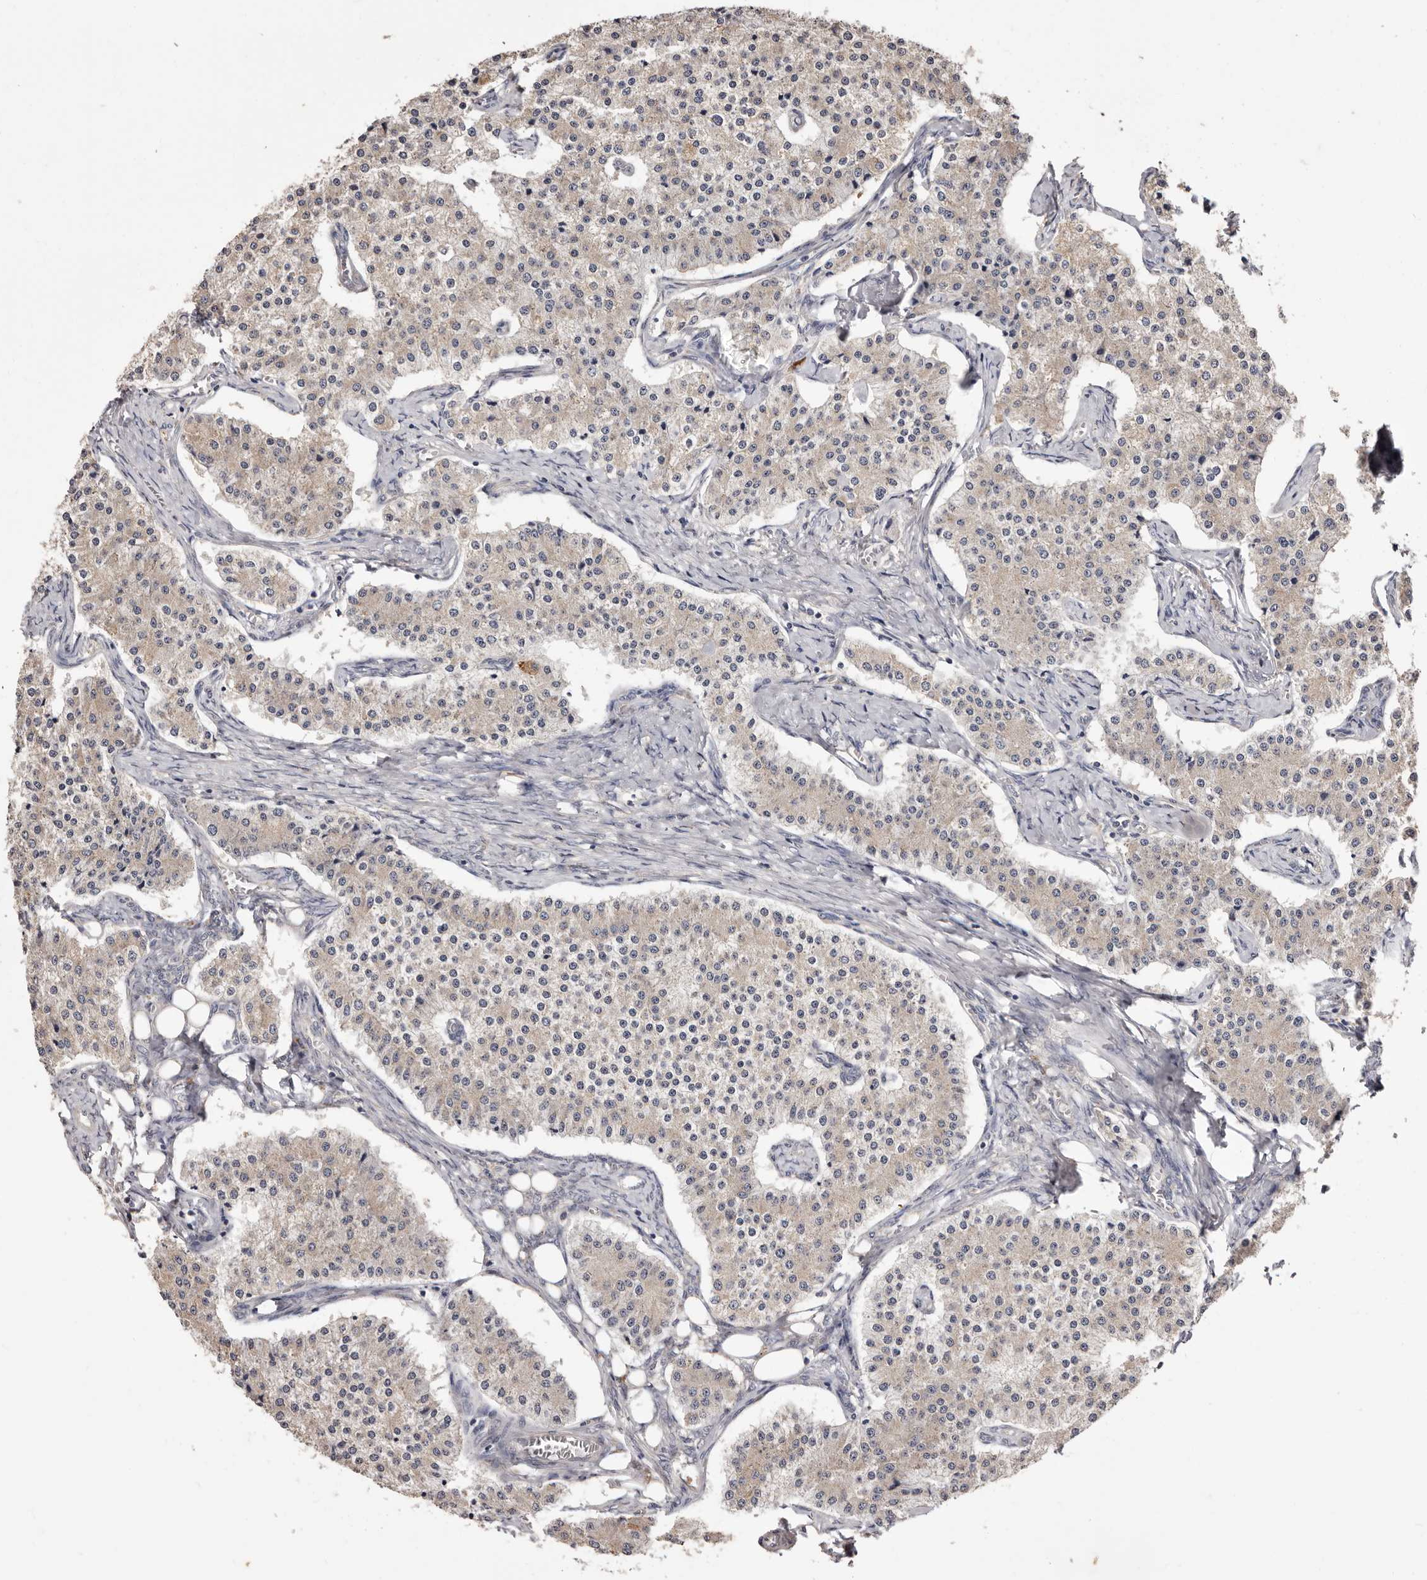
{"staining": {"intensity": "weak", "quantity": "25%-75%", "location": "cytoplasmic/membranous"}, "tissue": "carcinoid", "cell_type": "Tumor cells", "image_type": "cancer", "snomed": [{"axis": "morphology", "description": "Carcinoid, malignant, NOS"}, {"axis": "topography", "description": "Colon"}], "caption": "There is low levels of weak cytoplasmic/membranous expression in tumor cells of carcinoid, as demonstrated by immunohistochemical staining (brown color).", "gene": "ETNK1", "patient": {"sex": "female", "age": 52}}